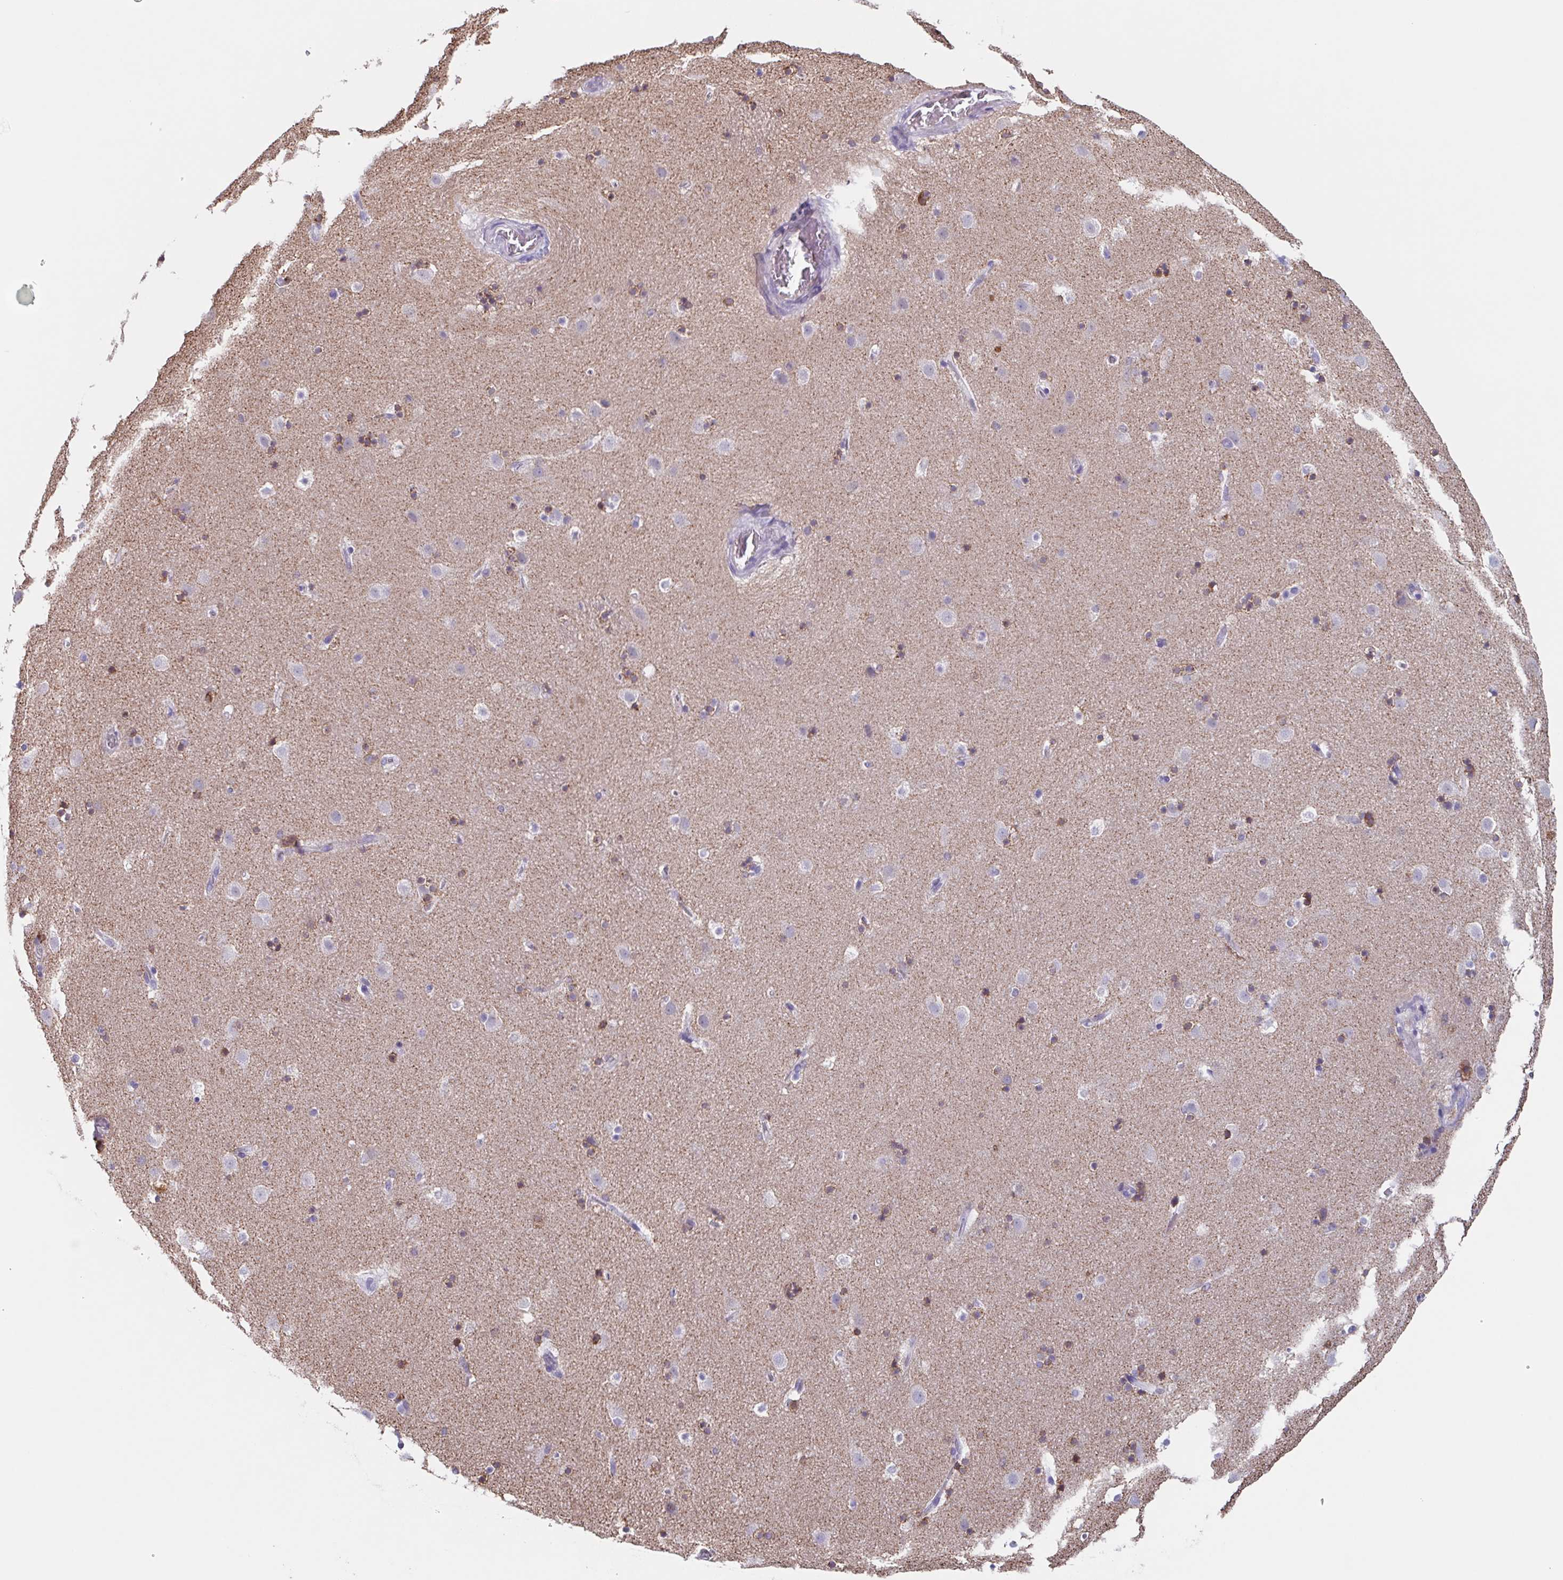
{"staining": {"intensity": "moderate", "quantity": "<25%", "location": "cytoplasmic/membranous"}, "tissue": "caudate", "cell_type": "Glial cells", "image_type": "normal", "snomed": [{"axis": "morphology", "description": "Normal tissue, NOS"}, {"axis": "topography", "description": "Lateral ventricle wall"}], "caption": "The histopathology image reveals immunohistochemical staining of normal caudate. There is moderate cytoplasmic/membranous expression is seen in approximately <25% of glial cells. Using DAB (brown) and hematoxylin (blue) stains, captured at high magnification using brightfield microscopy.", "gene": "TPD52", "patient": {"sex": "male", "age": 37}}